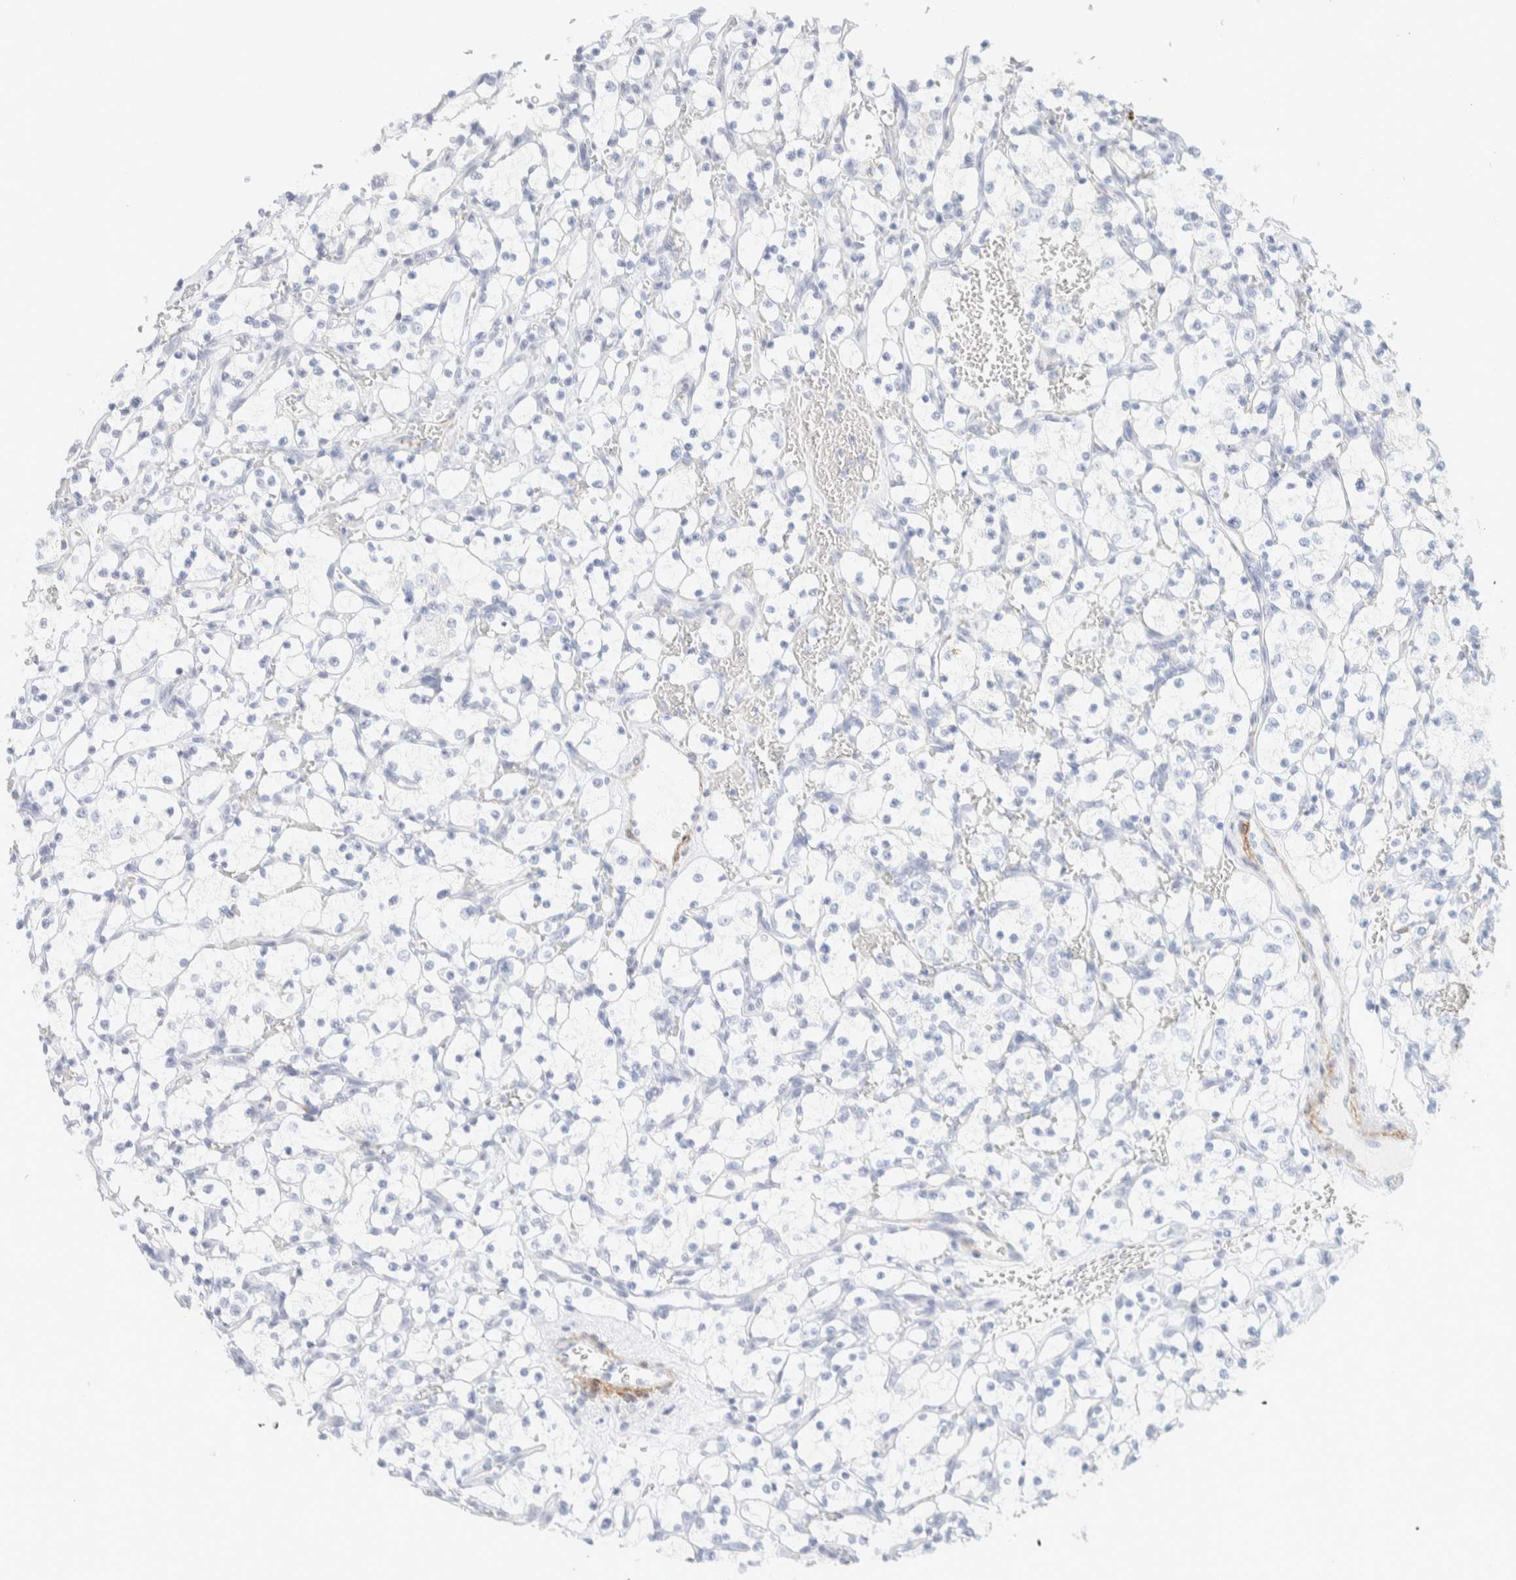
{"staining": {"intensity": "negative", "quantity": "none", "location": "none"}, "tissue": "renal cancer", "cell_type": "Tumor cells", "image_type": "cancer", "snomed": [{"axis": "morphology", "description": "Adenocarcinoma, NOS"}, {"axis": "topography", "description": "Kidney"}], "caption": "IHC photomicrograph of renal cancer (adenocarcinoma) stained for a protein (brown), which exhibits no staining in tumor cells.", "gene": "AFMID", "patient": {"sex": "female", "age": 69}}